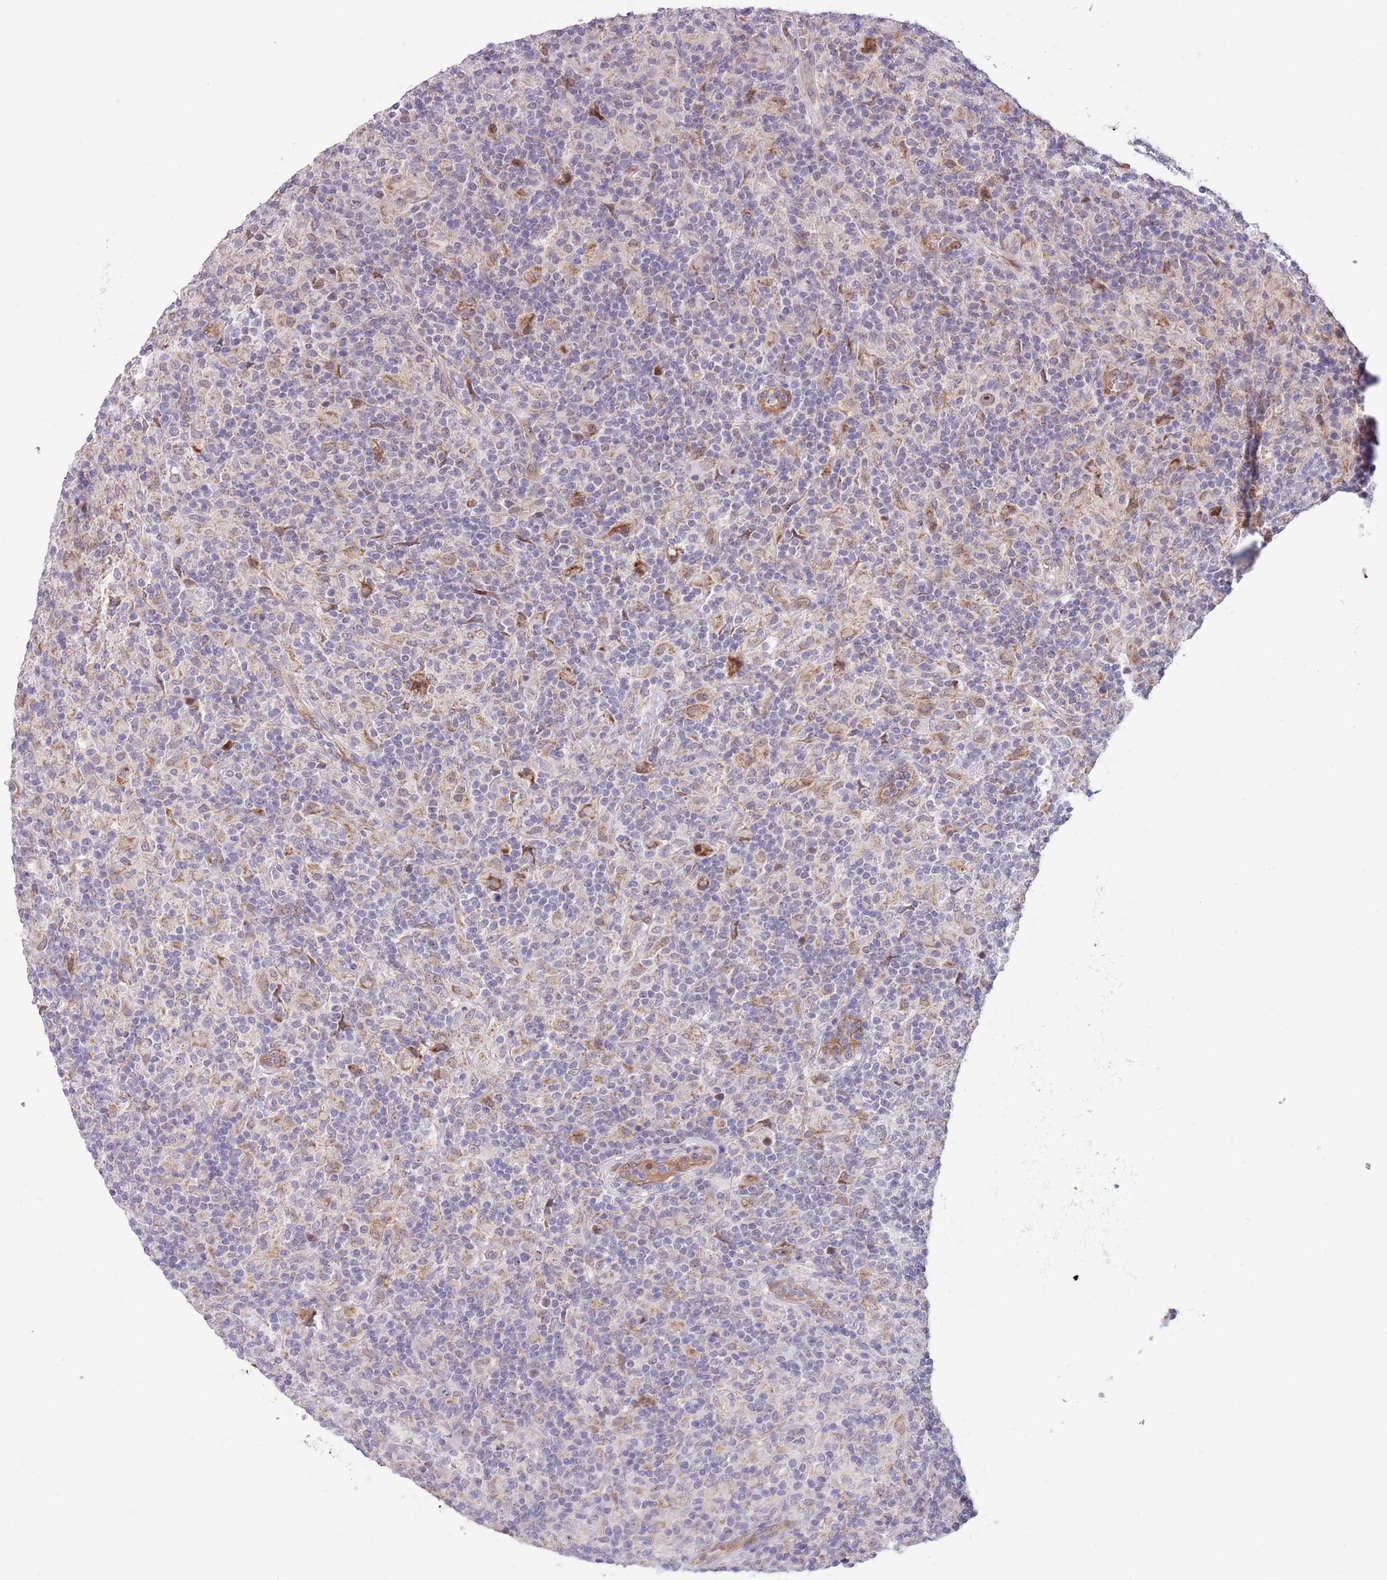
{"staining": {"intensity": "moderate", "quantity": "<25%", "location": "nuclear"}, "tissue": "lymphoma", "cell_type": "Tumor cells", "image_type": "cancer", "snomed": [{"axis": "morphology", "description": "Hodgkin's disease, NOS"}, {"axis": "topography", "description": "Lymph node"}], "caption": "IHC of Hodgkin's disease demonstrates low levels of moderate nuclear staining in about <25% of tumor cells. The protein is stained brown, and the nuclei are stained in blue (DAB (3,3'-diaminobenzidine) IHC with brightfield microscopy, high magnification).", "gene": "AP1S2", "patient": {"sex": "male", "age": 70}}